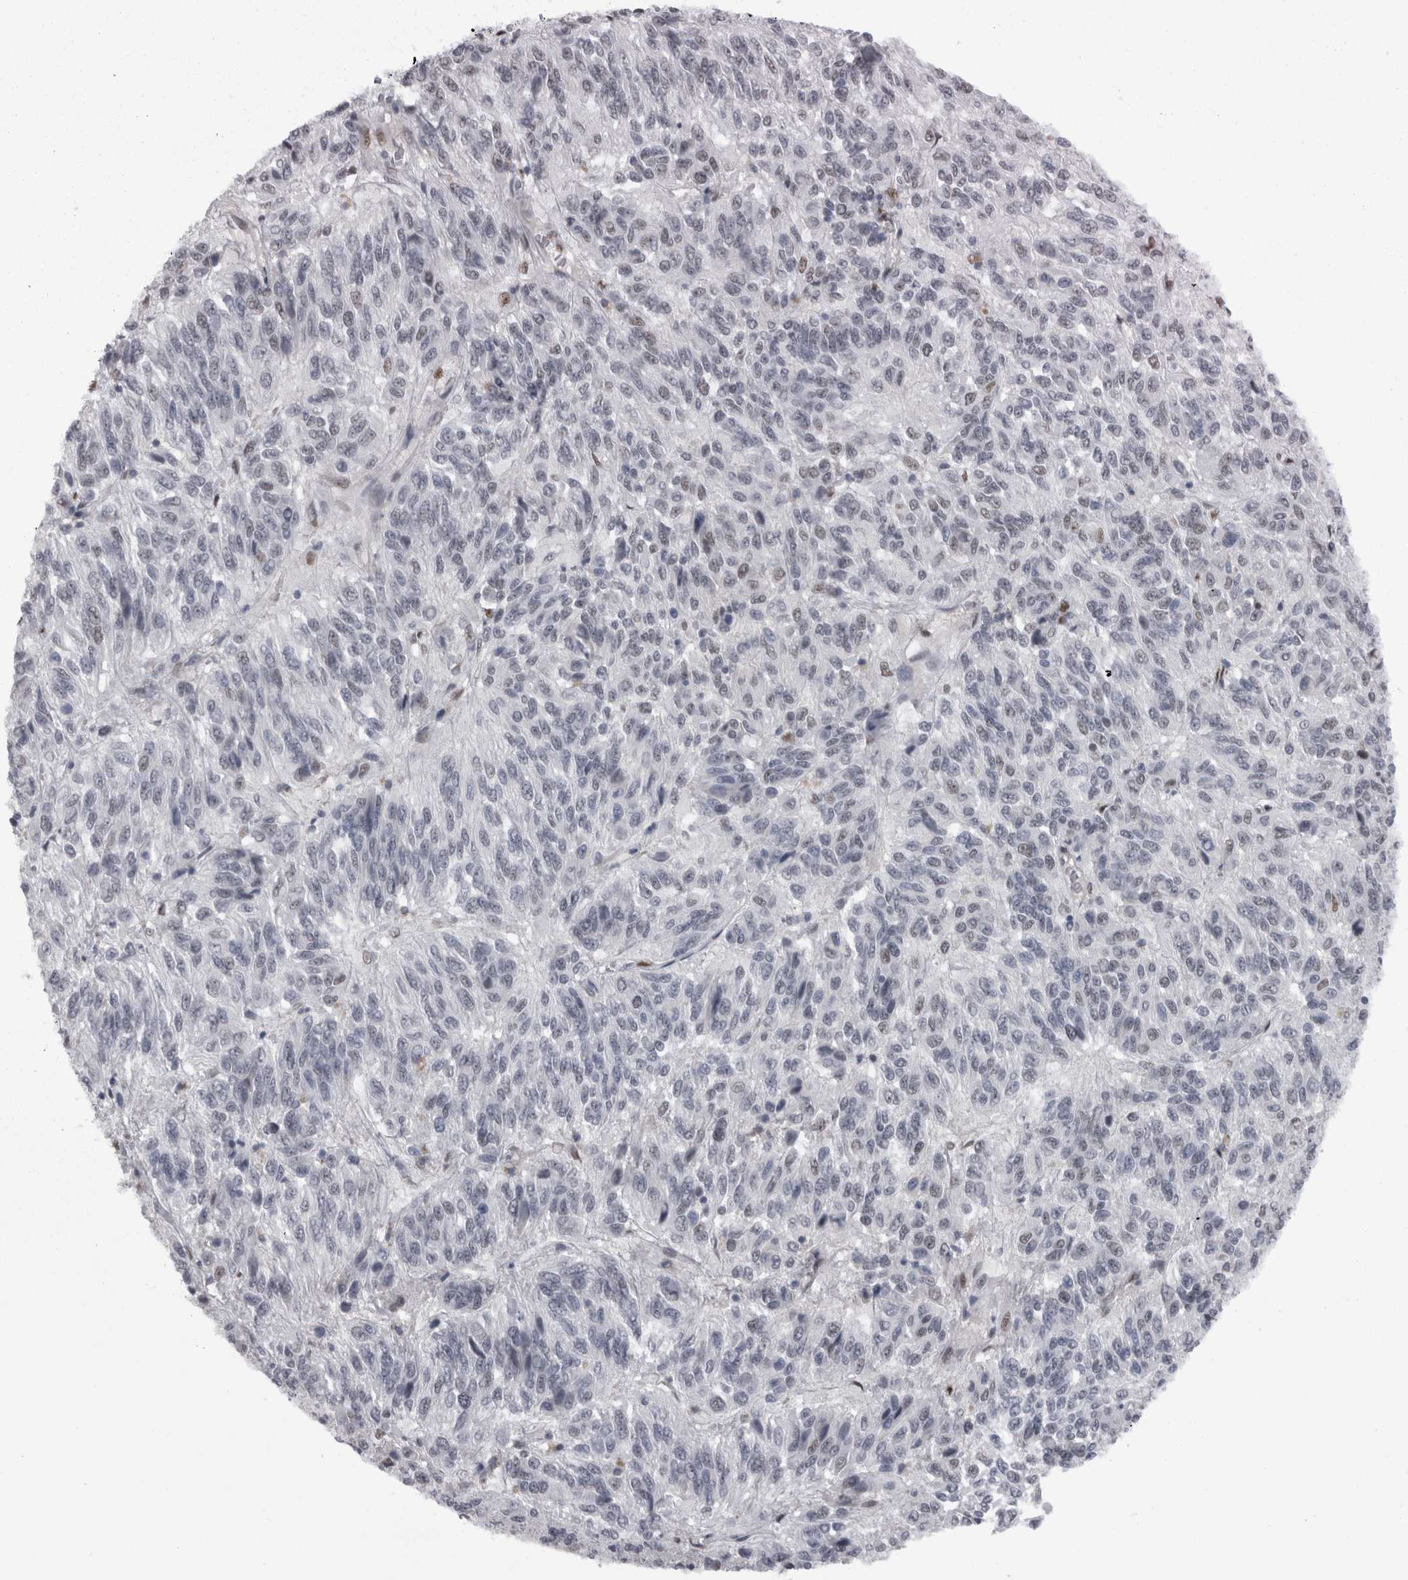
{"staining": {"intensity": "negative", "quantity": "none", "location": "none"}, "tissue": "melanoma", "cell_type": "Tumor cells", "image_type": "cancer", "snomed": [{"axis": "morphology", "description": "Malignant melanoma, Metastatic site"}, {"axis": "topography", "description": "Lung"}], "caption": "Tumor cells are negative for brown protein staining in malignant melanoma (metastatic site).", "gene": "C1orf54", "patient": {"sex": "male", "age": 64}}